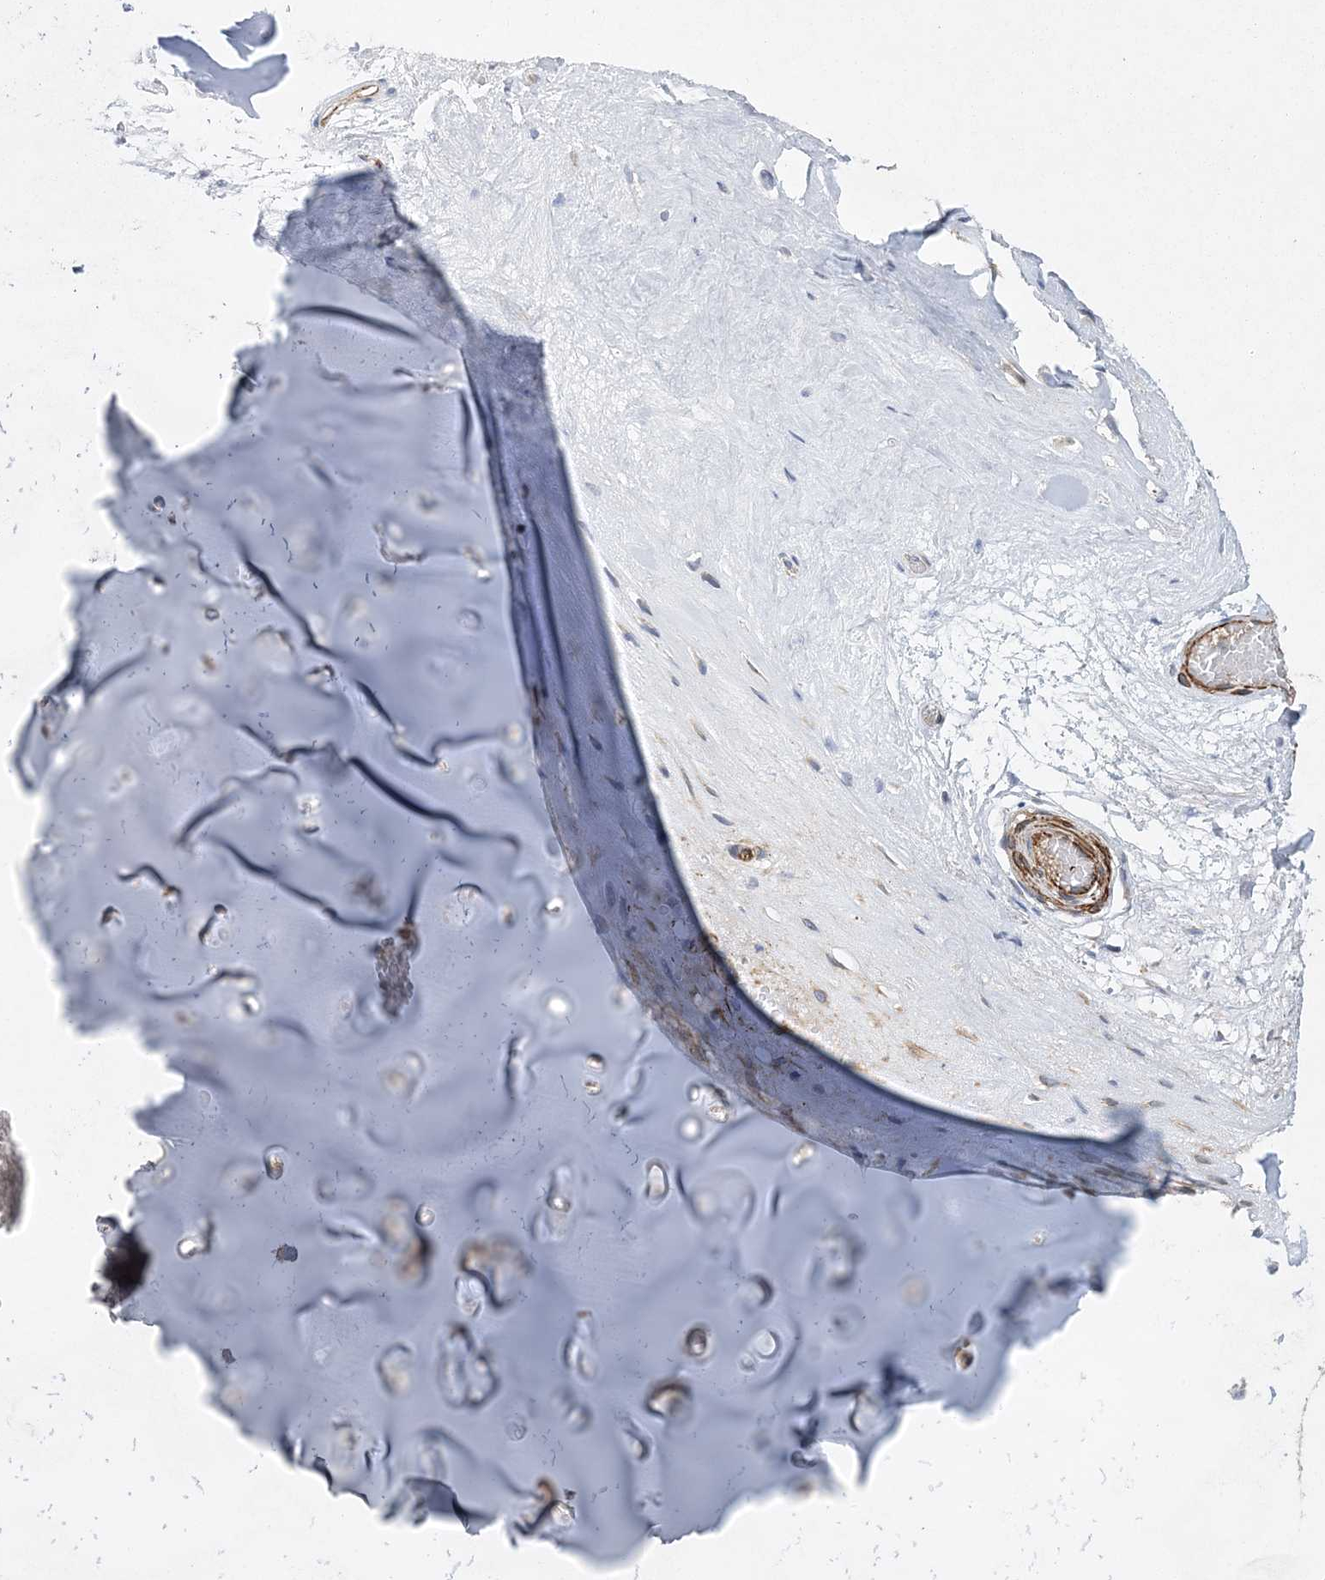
{"staining": {"intensity": "weak", "quantity": "25%-75%", "location": "cytoplasmic/membranous"}, "tissue": "adipose tissue", "cell_type": "Adipocytes", "image_type": "normal", "snomed": [{"axis": "morphology", "description": "Normal tissue, NOS"}, {"axis": "morphology", "description": "Basal cell carcinoma"}, {"axis": "topography", "description": "Cartilage tissue"}, {"axis": "topography", "description": "Nasopharynx"}, {"axis": "topography", "description": "Oral tissue"}], "caption": "The histopathology image shows immunohistochemical staining of normal adipose tissue. There is weak cytoplasmic/membranous positivity is present in about 25%-75% of adipocytes.", "gene": "ARSJ", "patient": {"sex": "female", "age": 77}}